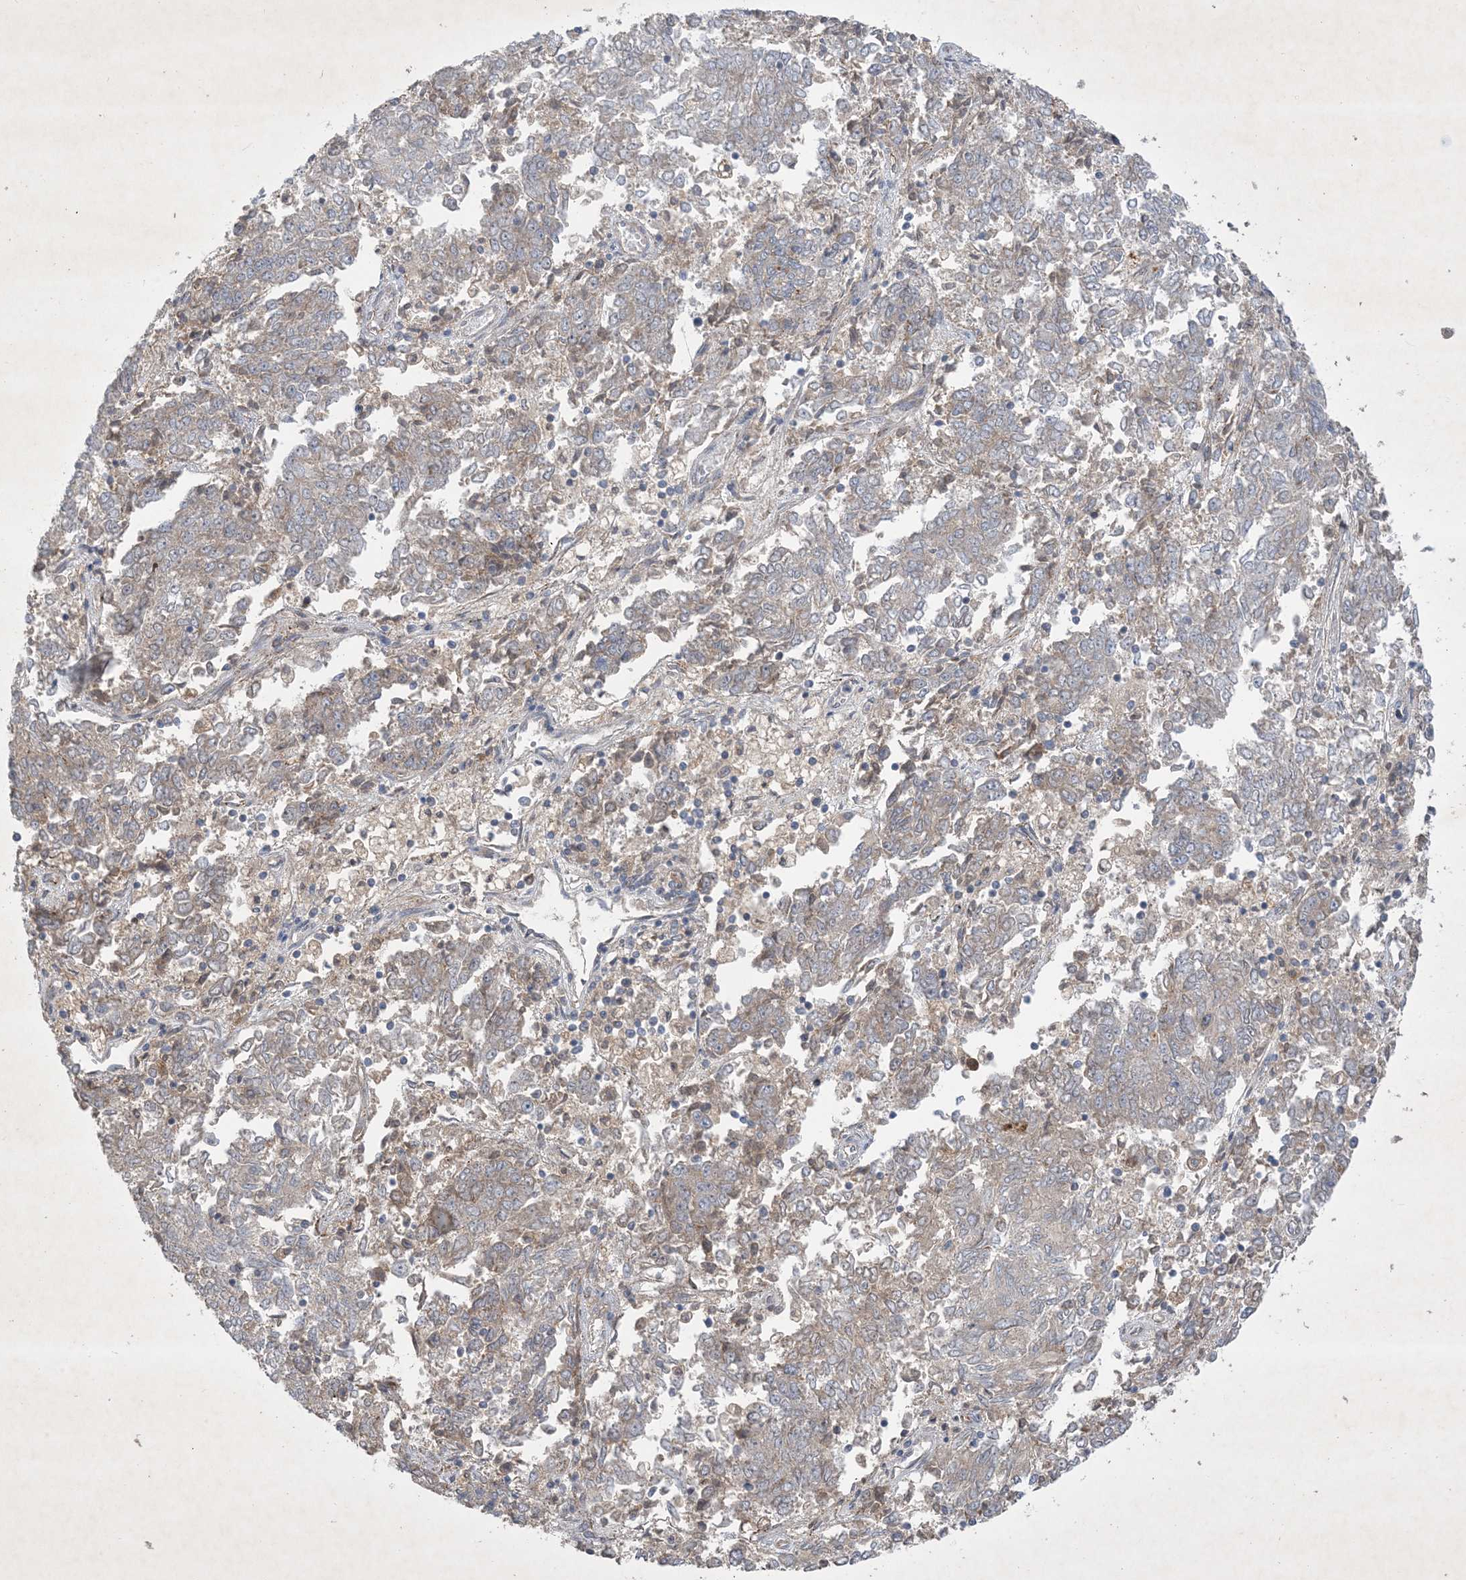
{"staining": {"intensity": "weak", "quantity": "25%-75%", "location": "cytoplasmic/membranous"}, "tissue": "endometrial cancer", "cell_type": "Tumor cells", "image_type": "cancer", "snomed": [{"axis": "morphology", "description": "Adenocarcinoma, NOS"}, {"axis": "topography", "description": "Endometrium"}], "caption": "Immunohistochemistry staining of endometrial cancer (adenocarcinoma), which shows low levels of weak cytoplasmic/membranous positivity in about 25%-75% of tumor cells indicating weak cytoplasmic/membranous protein expression. The staining was performed using DAB (3,3'-diaminobenzidine) (brown) for protein detection and nuclei were counterstained in hematoxylin (blue).", "gene": "MRPS18A", "patient": {"sex": "female", "age": 80}}